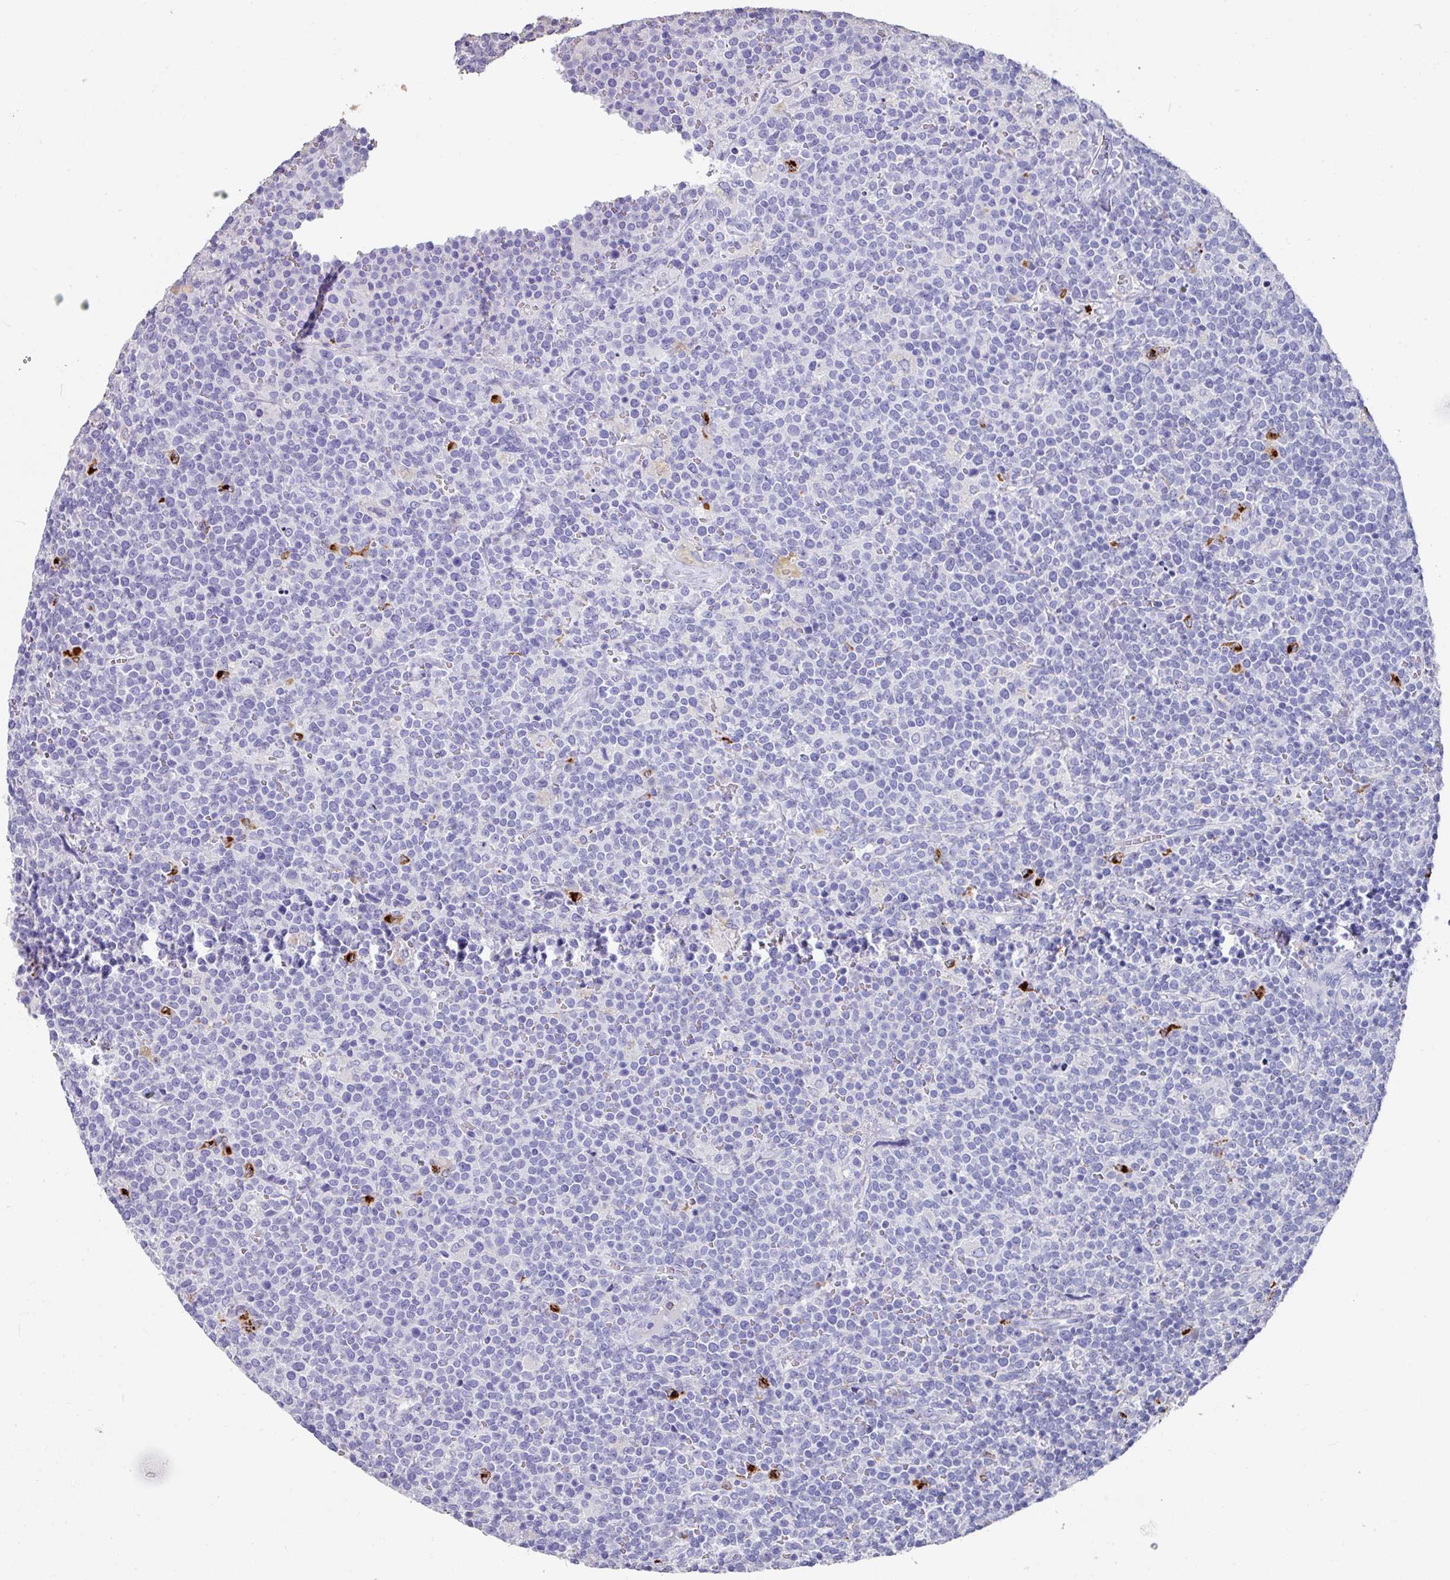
{"staining": {"intensity": "negative", "quantity": "none", "location": "none"}, "tissue": "lymphoma", "cell_type": "Tumor cells", "image_type": "cancer", "snomed": [{"axis": "morphology", "description": "Malignant lymphoma, non-Hodgkin's type, High grade"}, {"axis": "topography", "description": "Lymph node"}], "caption": "Malignant lymphoma, non-Hodgkin's type (high-grade) stained for a protein using IHC demonstrates no staining tumor cells.", "gene": "CPVL", "patient": {"sex": "male", "age": 61}}